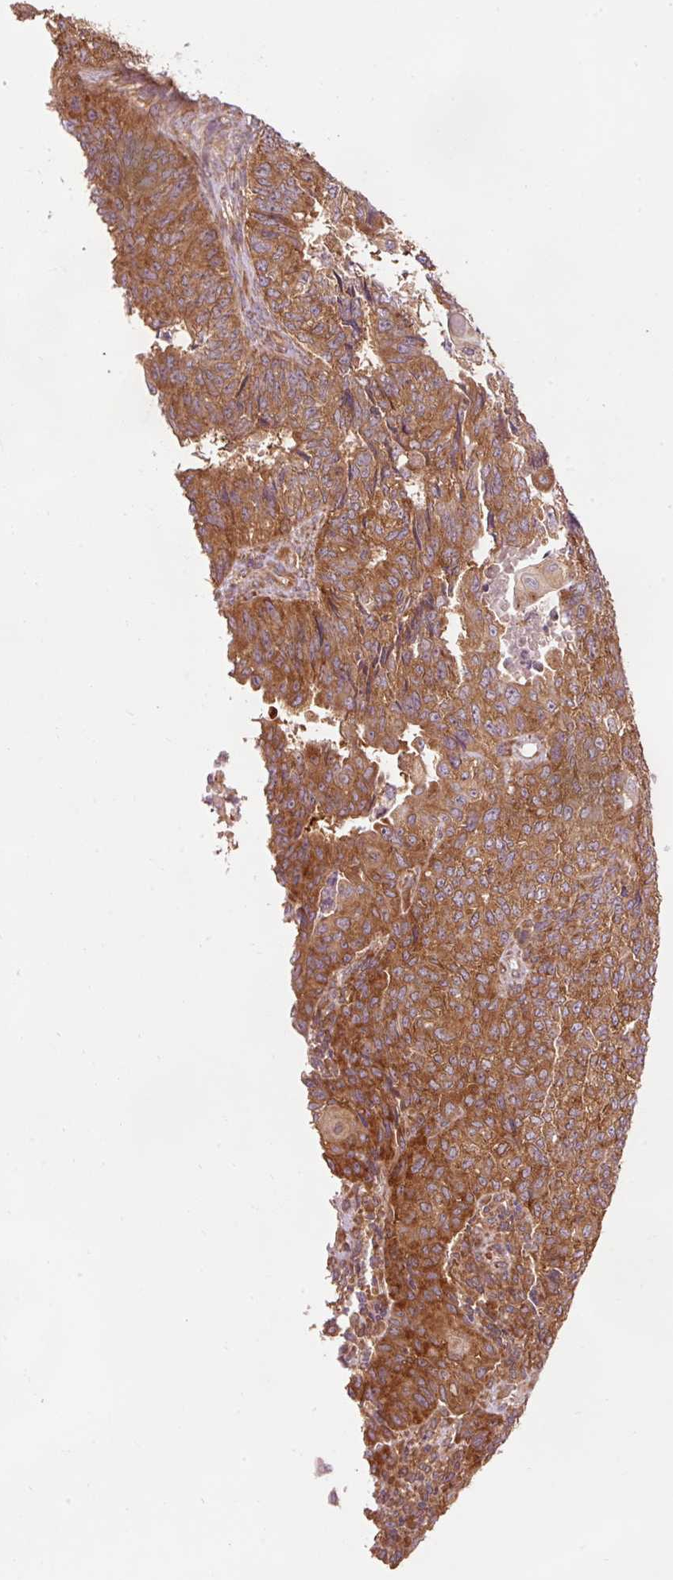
{"staining": {"intensity": "strong", "quantity": ">75%", "location": "cytoplasmic/membranous"}, "tissue": "endometrial cancer", "cell_type": "Tumor cells", "image_type": "cancer", "snomed": [{"axis": "morphology", "description": "Adenocarcinoma, NOS"}, {"axis": "topography", "description": "Endometrium"}], "caption": "A brown stain shows strong cytoplasmic/membranous expression of a protein in adenocarcinoma (endometrial) tumor cells. Immunohistochemistry stains the protein in brown and the nuclei are stained blue.", "gene": "PDAP1", "patient": {"sex": "female", "age": 32}}